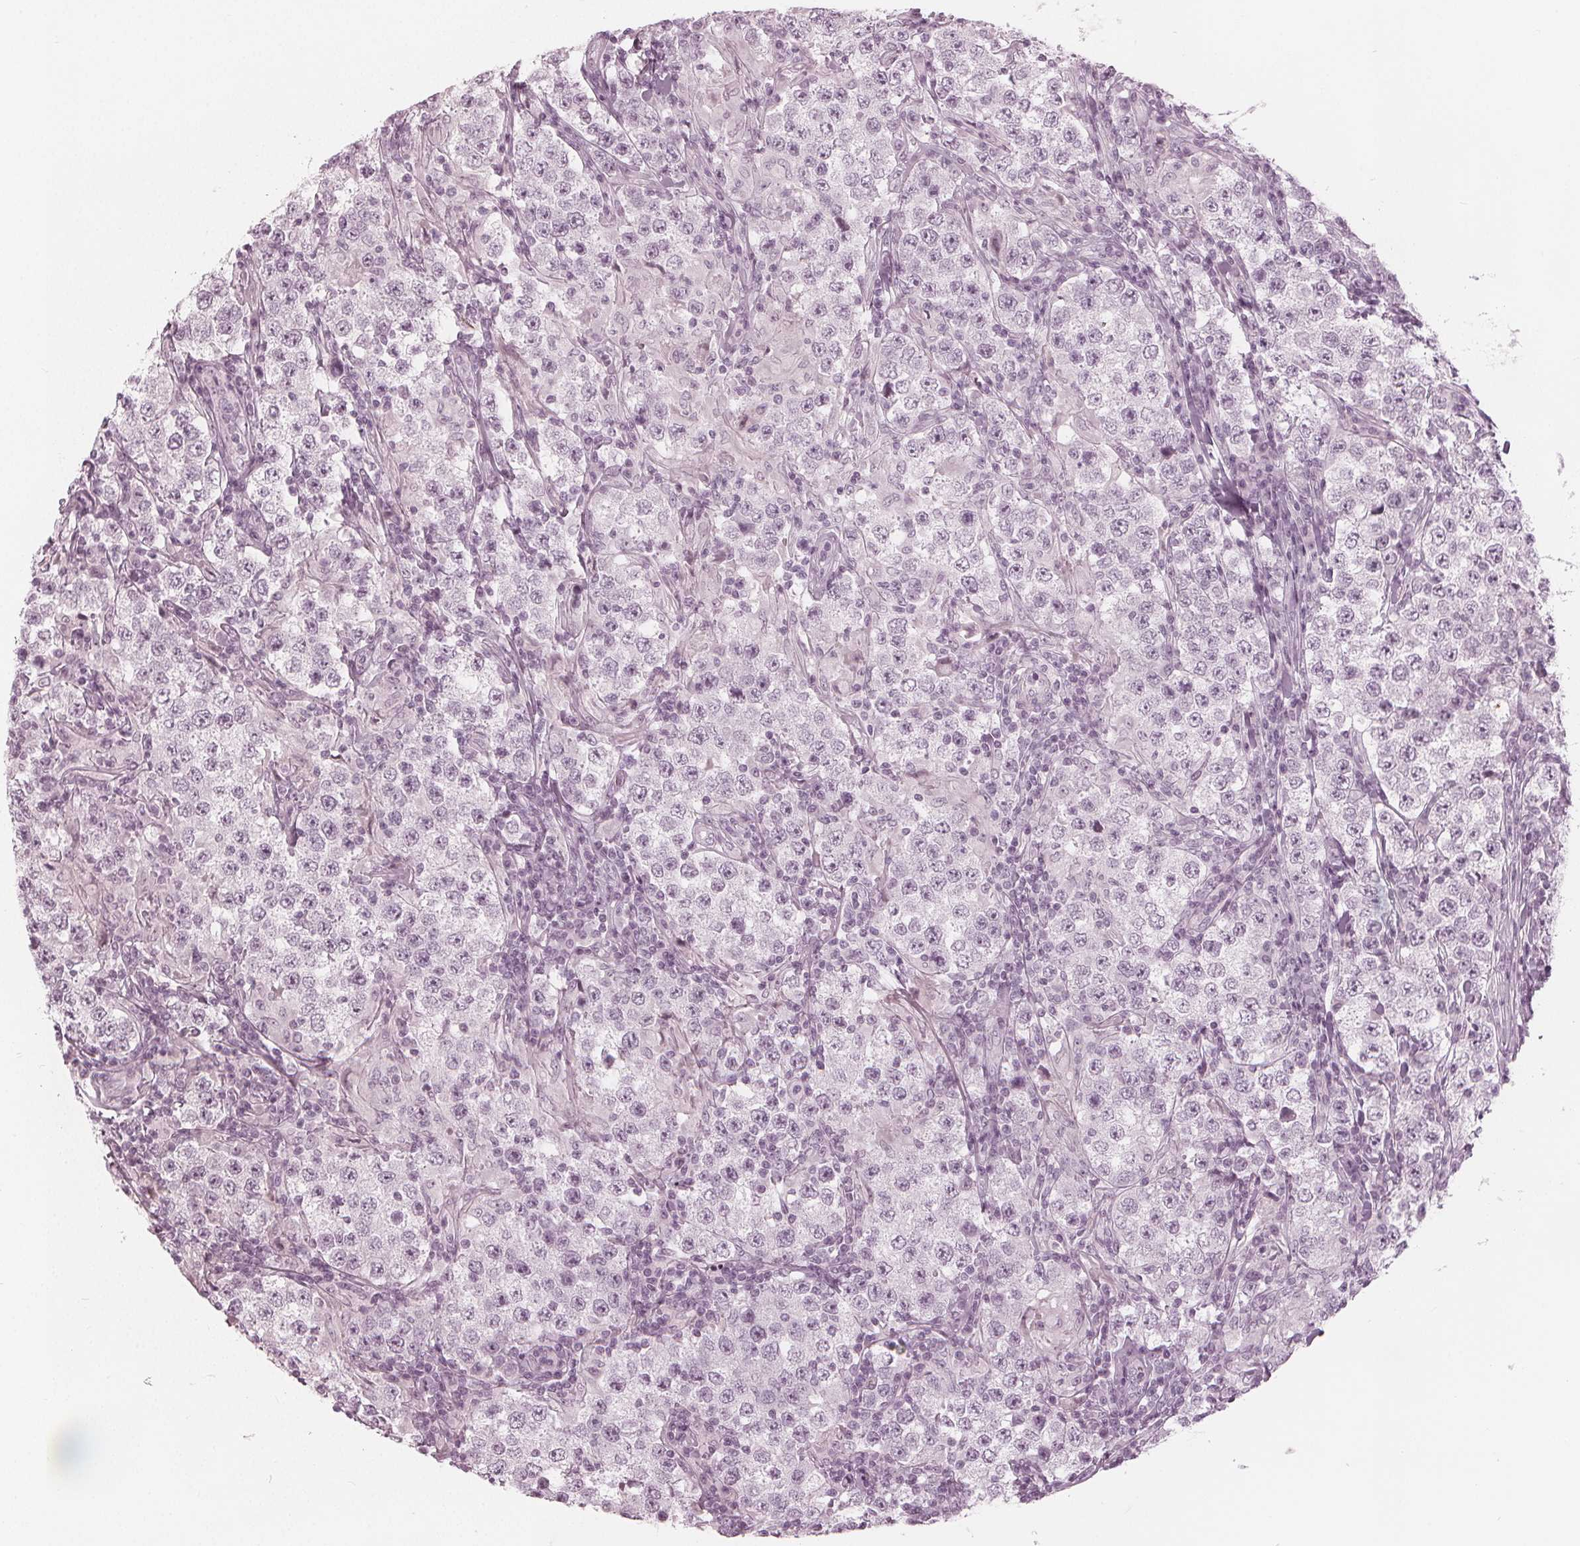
{"staining": {"intensity": "negative", "quantity": "none", "location": "none"}, "tissue": "testis cancer", "cell_type": "Tumor cells", "image_type": "cancer", "snomed": [{"axis": "morphology", "description": "Seminoma, NOS"}, {"axis": "morphology", "description": "Carcinoma, Embryonal, NOS"}, {"axis": "topography", "description": "Testis"}], "caption": "Immunohistochemistry of testis embryonal carcinoma shows no positivity in tumor cells.", "gene": "PAEP", "patient": {"sex": "male", "age": 41}}